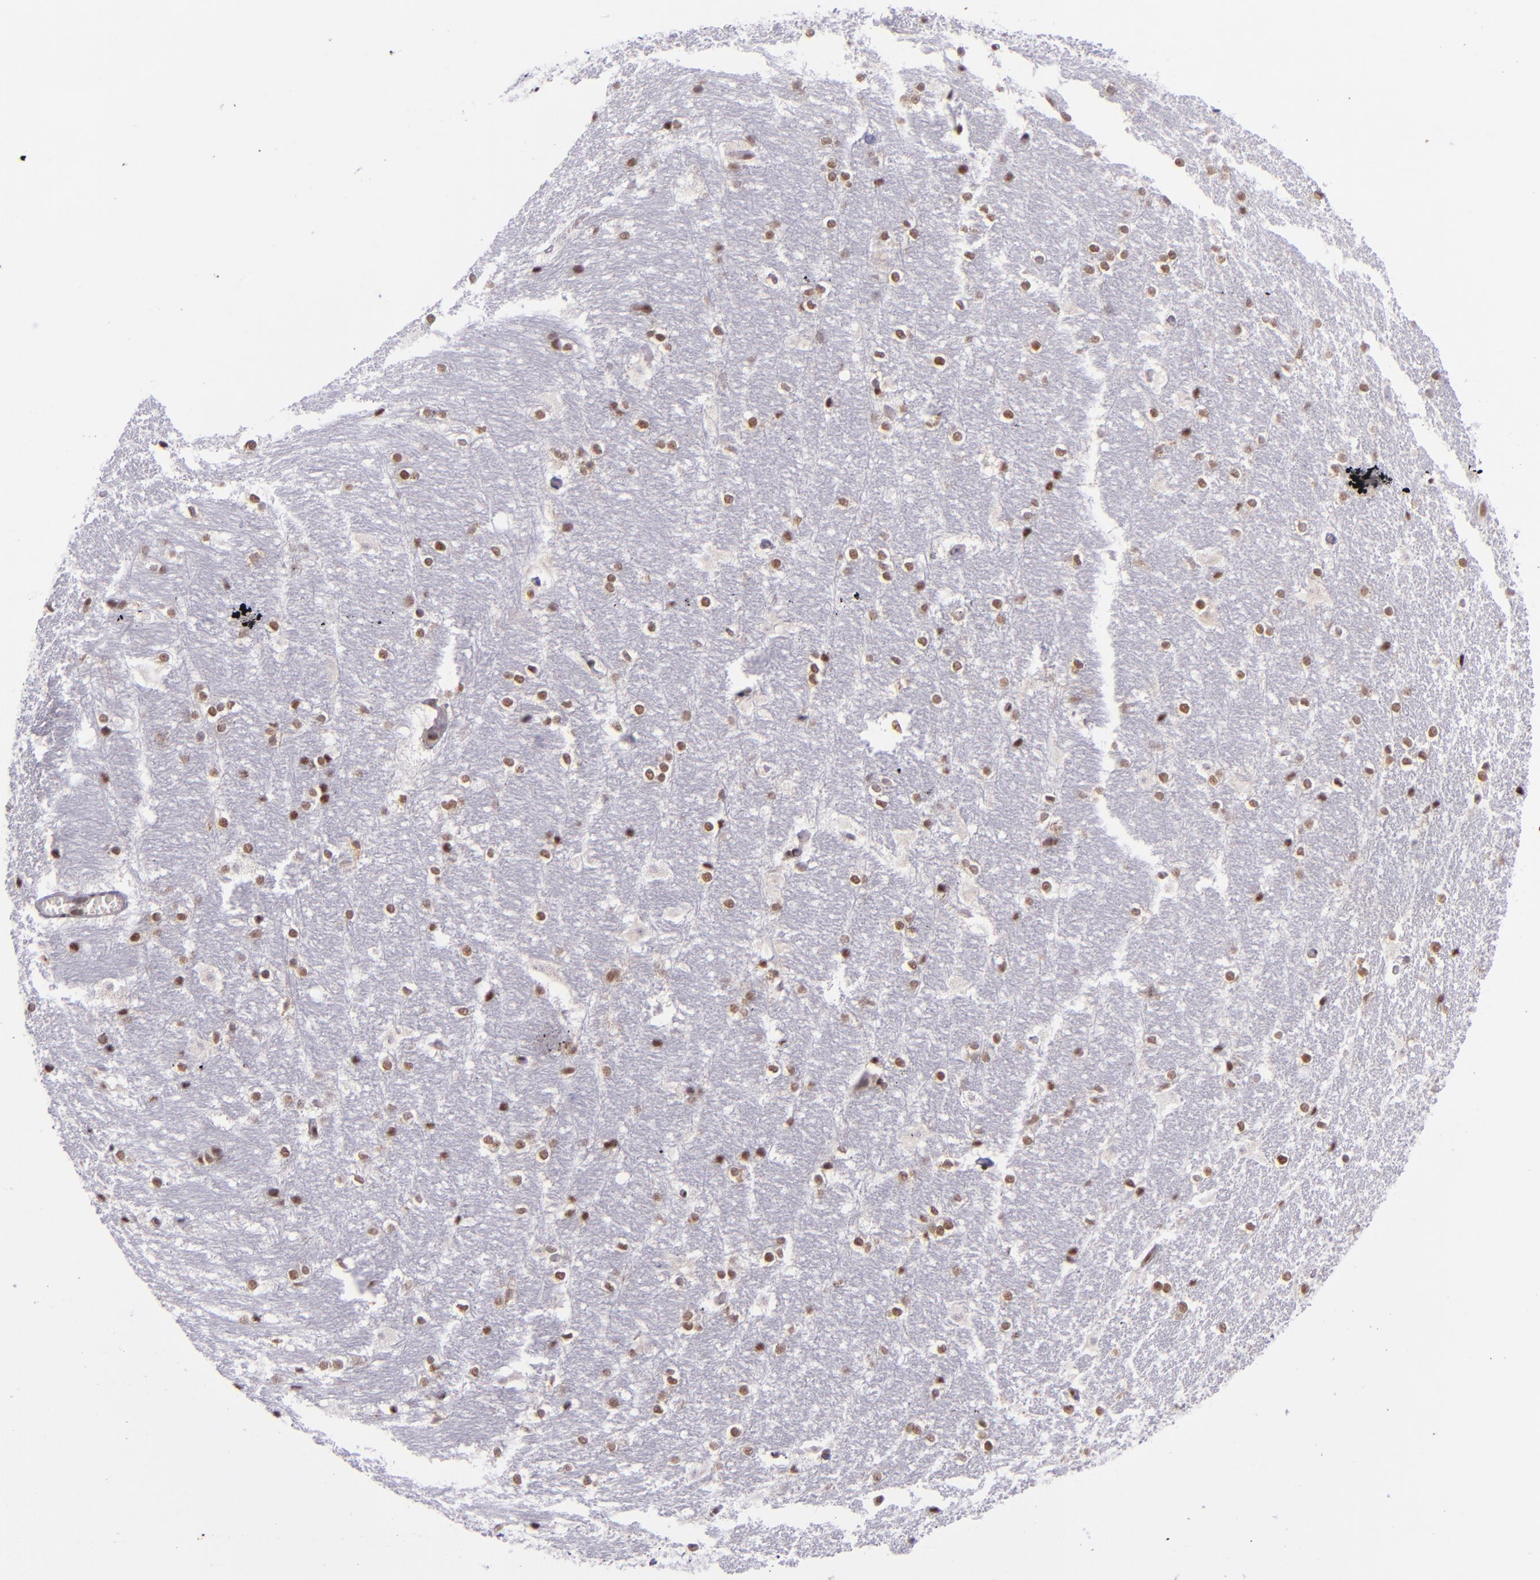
{"staining": {"intensity": "moderate", "quantity": ">75%", "location": "nuclear"}, "tissue": "hippocampus", "cell_type": "Glial cells", "image_type": "normal", "snomed": [{"axis": "morphology", "description": "Normal tissue, NOS"}, {"axis": "topography", "description": "Hippocampus"}], "caption": "Protein expression analysis of benign human hippocampus reveals moderate nuclear expression in about >75% of glial cells.", "gene": "BAG1", "patient": {"sex": "female", "age": 19}}